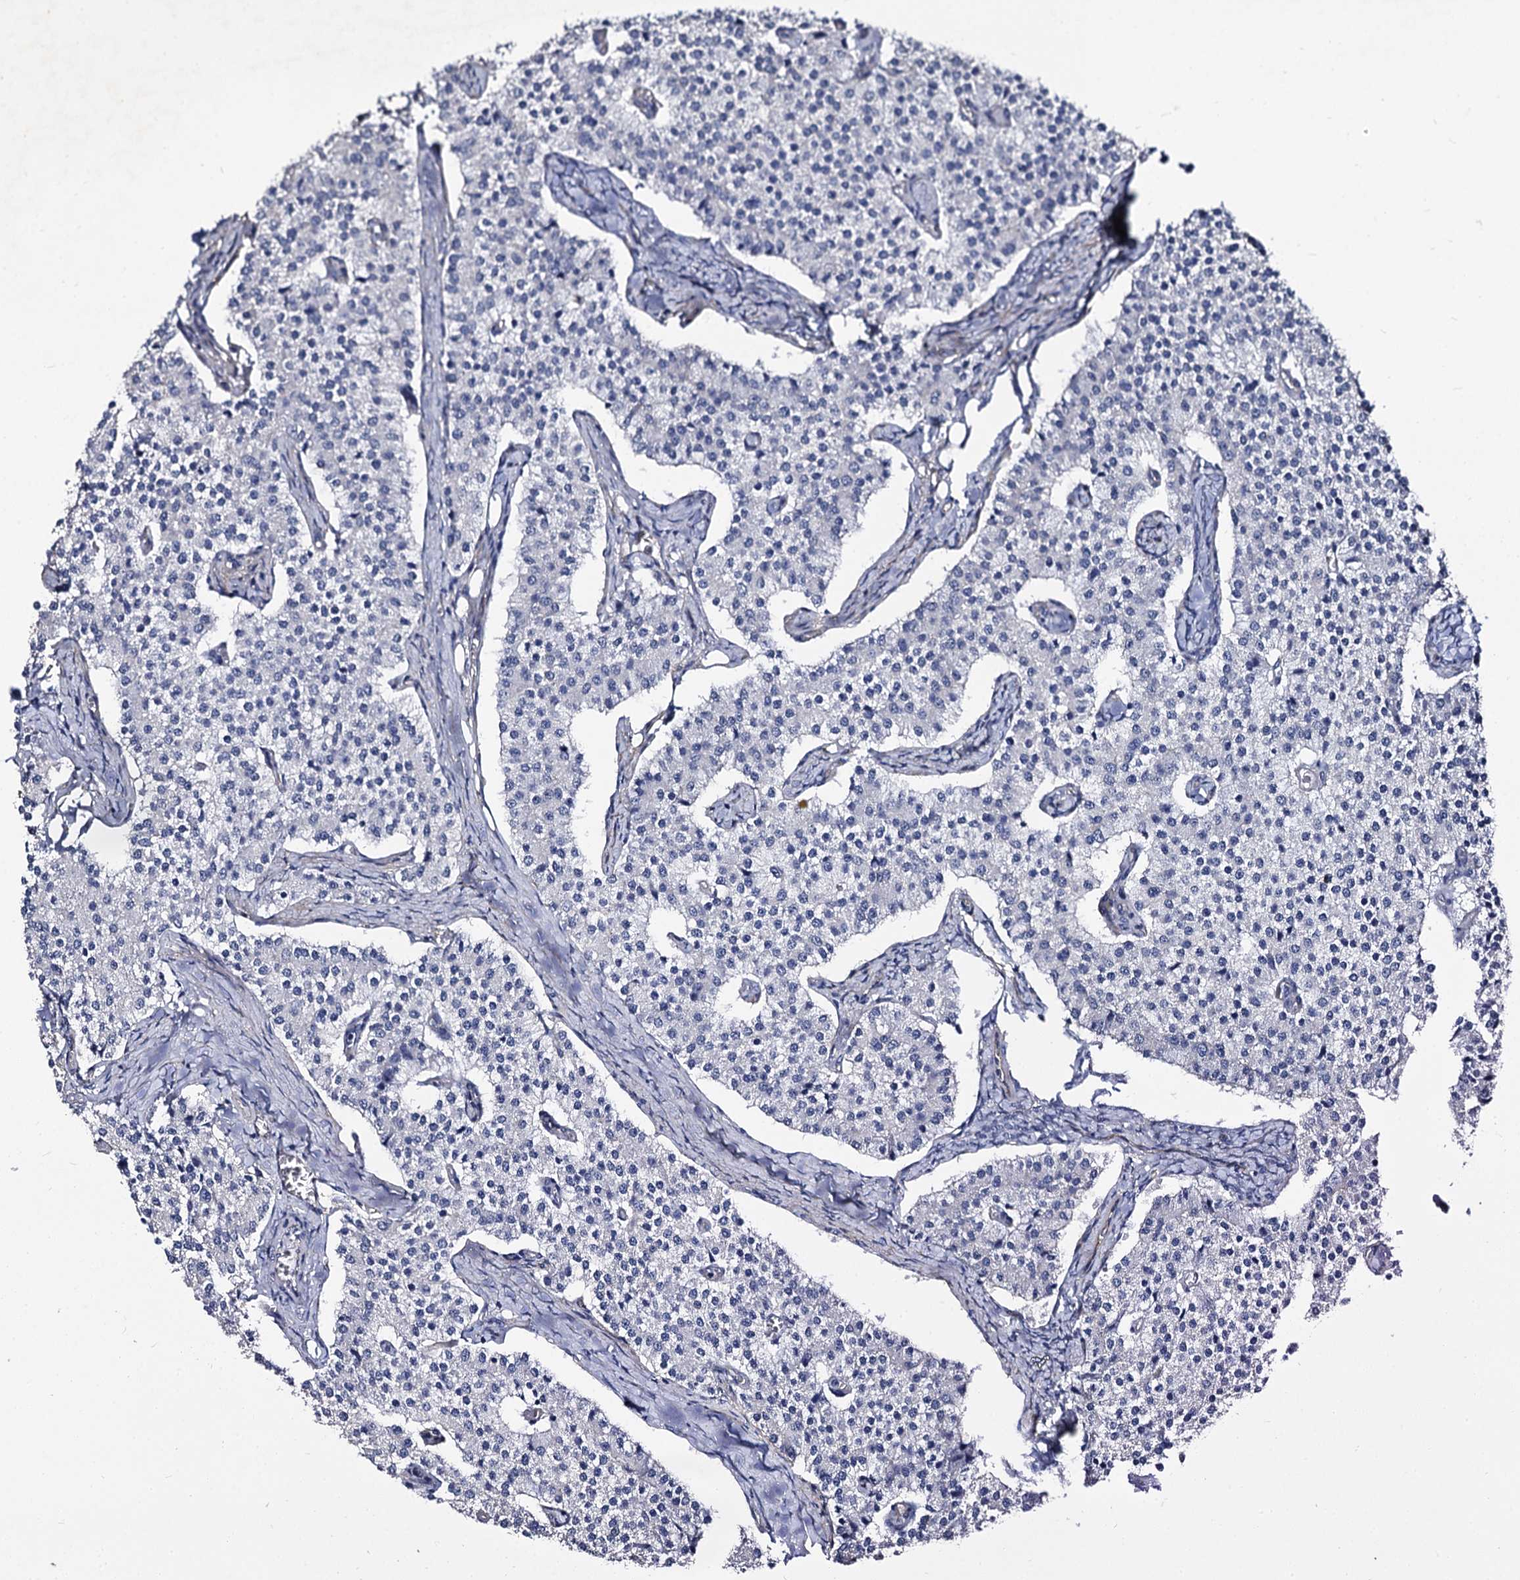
{"staining": {"intensity": "negative", "quantity": "none", "location": "none"}, "tissue": "carcinoid", "cell_type": "Tumor cells", "image_type": "cancer", "snomed": [{"axis": "morphology", "description": "Carcinoid, malignant, NOS"}, {"axis": "topography", "description": "Colon"}], "caption": "Micrograph shows no protein staining in tumor cells of malignant carcinoid tissue.", "gene": "CBFB", "patient": {"sex": "female", "age": 52}}